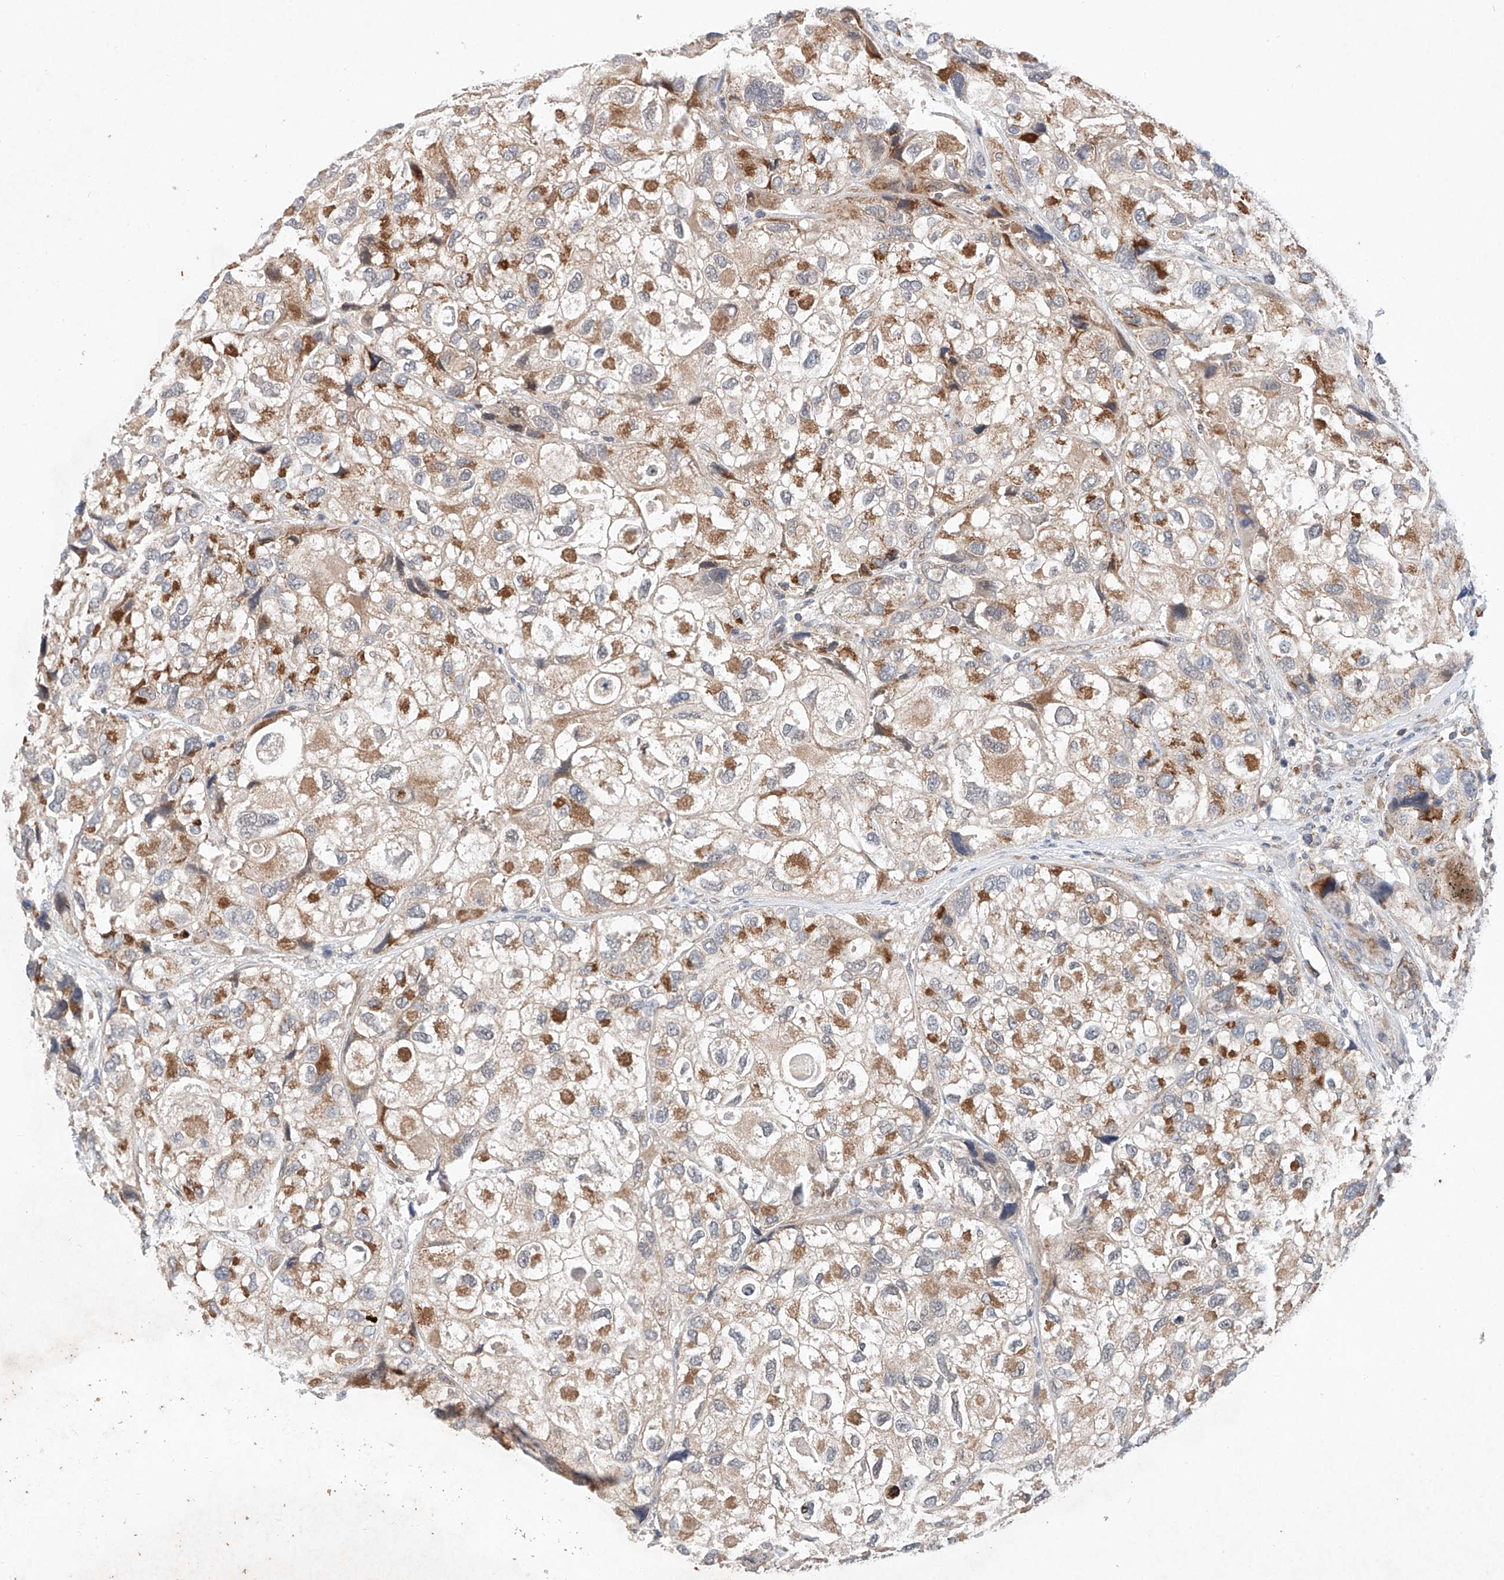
{"staining": {"intensity": "moderate", "quantity": ">75%", "location": "cytoplasmic/membranous"}, "tissue": "urothelial cancer", "cell_type": "Tumor cells", "image_type": "cancer", "snomed": [{"axis": "morphology", "description": "Urothelial carcinoma, High grade"}, {"axis": "topography", "description": "Urinary bladder"}], "caption": "Tumor cells exhibit moderate cytoplasmic/membranous staining in about >75% of cells in urothelial cancer. (DAB IHC with brightfield microscopy, high magnification).", "gene": "FASTK", "patient": {"sex": "female", "age": 64}}